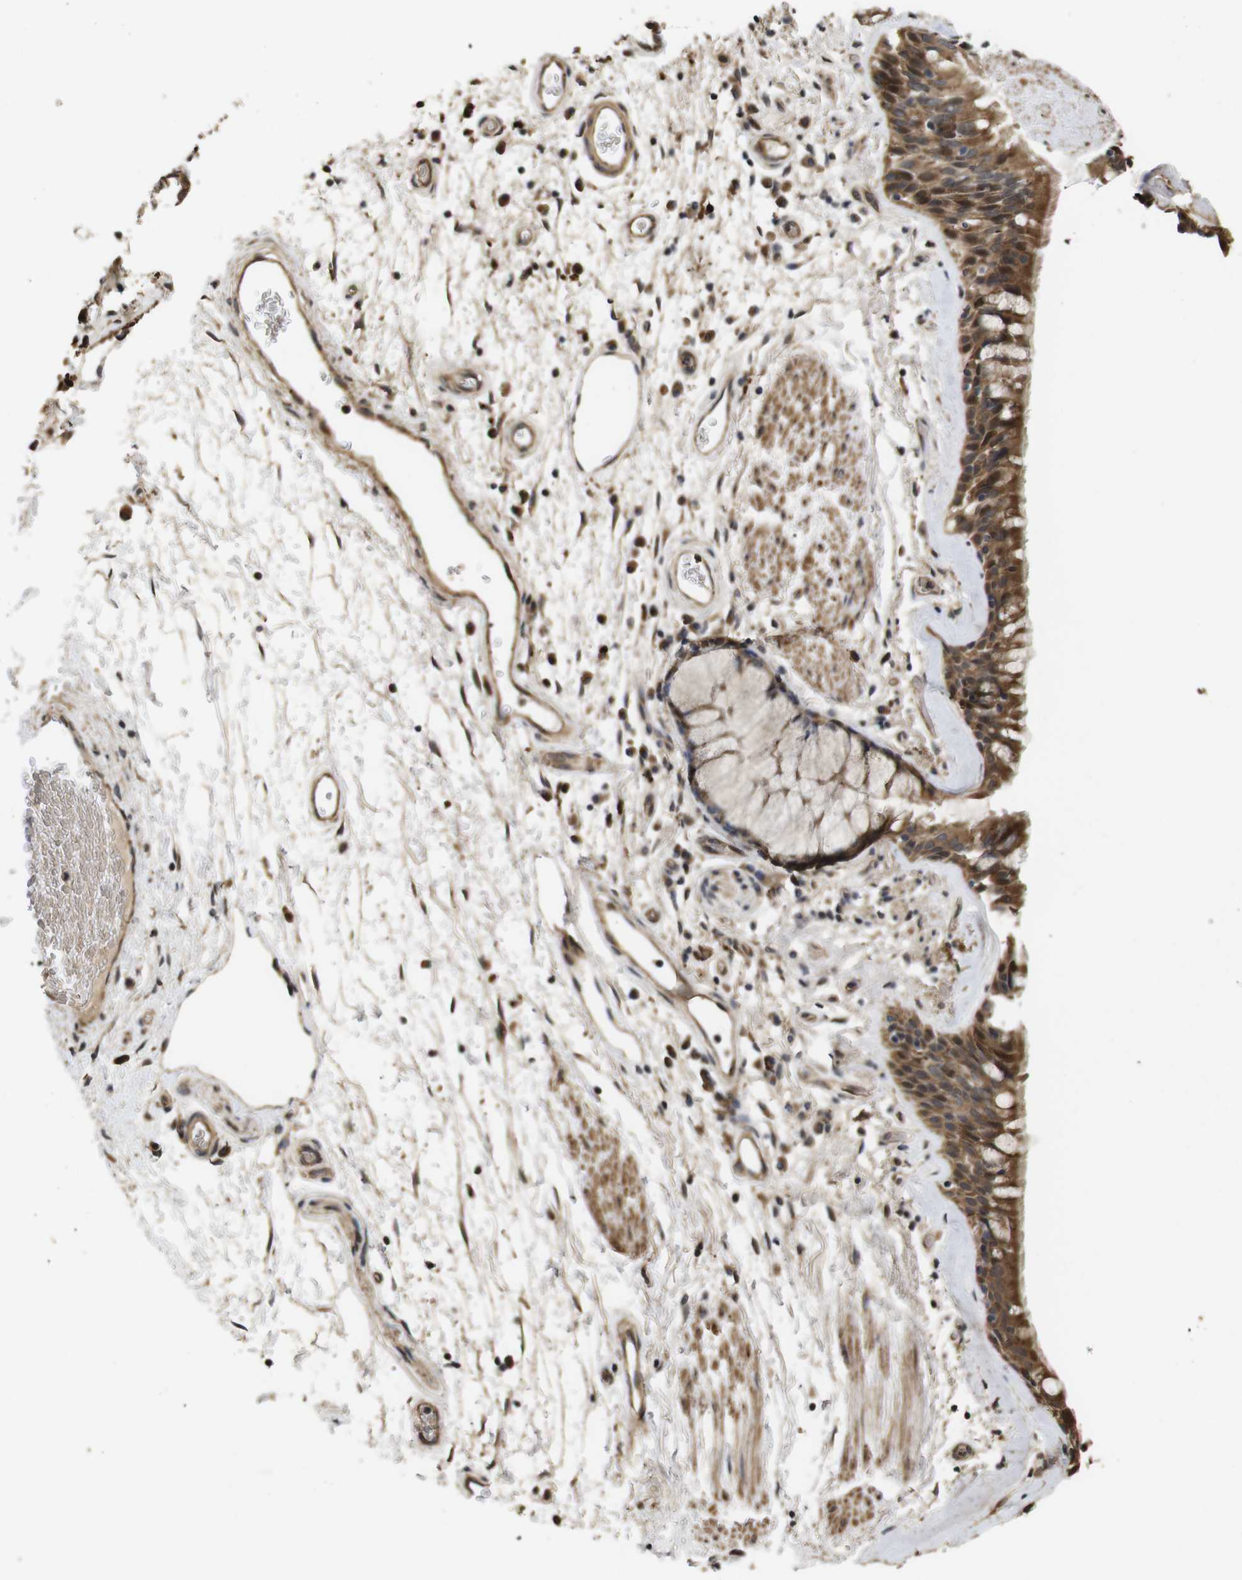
{"staining": {"intensity": "moderate", "quantity": ">75%", "location": "cytoplasmic/membranous"}, "tissue": "bronchus", "cell_type": "Respiratory epithelial cells", "image_type": "normal", "snomed": [{"axis": "morphology", "description": "Normal tissue, NOS"}, {"axis": "morphology", "description": "Adenocarcinoma, NOS"}, {"axis": "topography", "description": "Bronchus"}, {"axis": "topography", "description": "Lung"}], "caption": "High-magnification brightfield microscopy of benign bronchus stained with DAB (brown) and counterstained with hematoxylin (blue). respiratory epithelial cells exhibit moderate cytoplasmic/membranous staining is appreciated in about>75% of cells.", "gene": "PTPN14", "patient": {"sex": "female", "age": 54}}